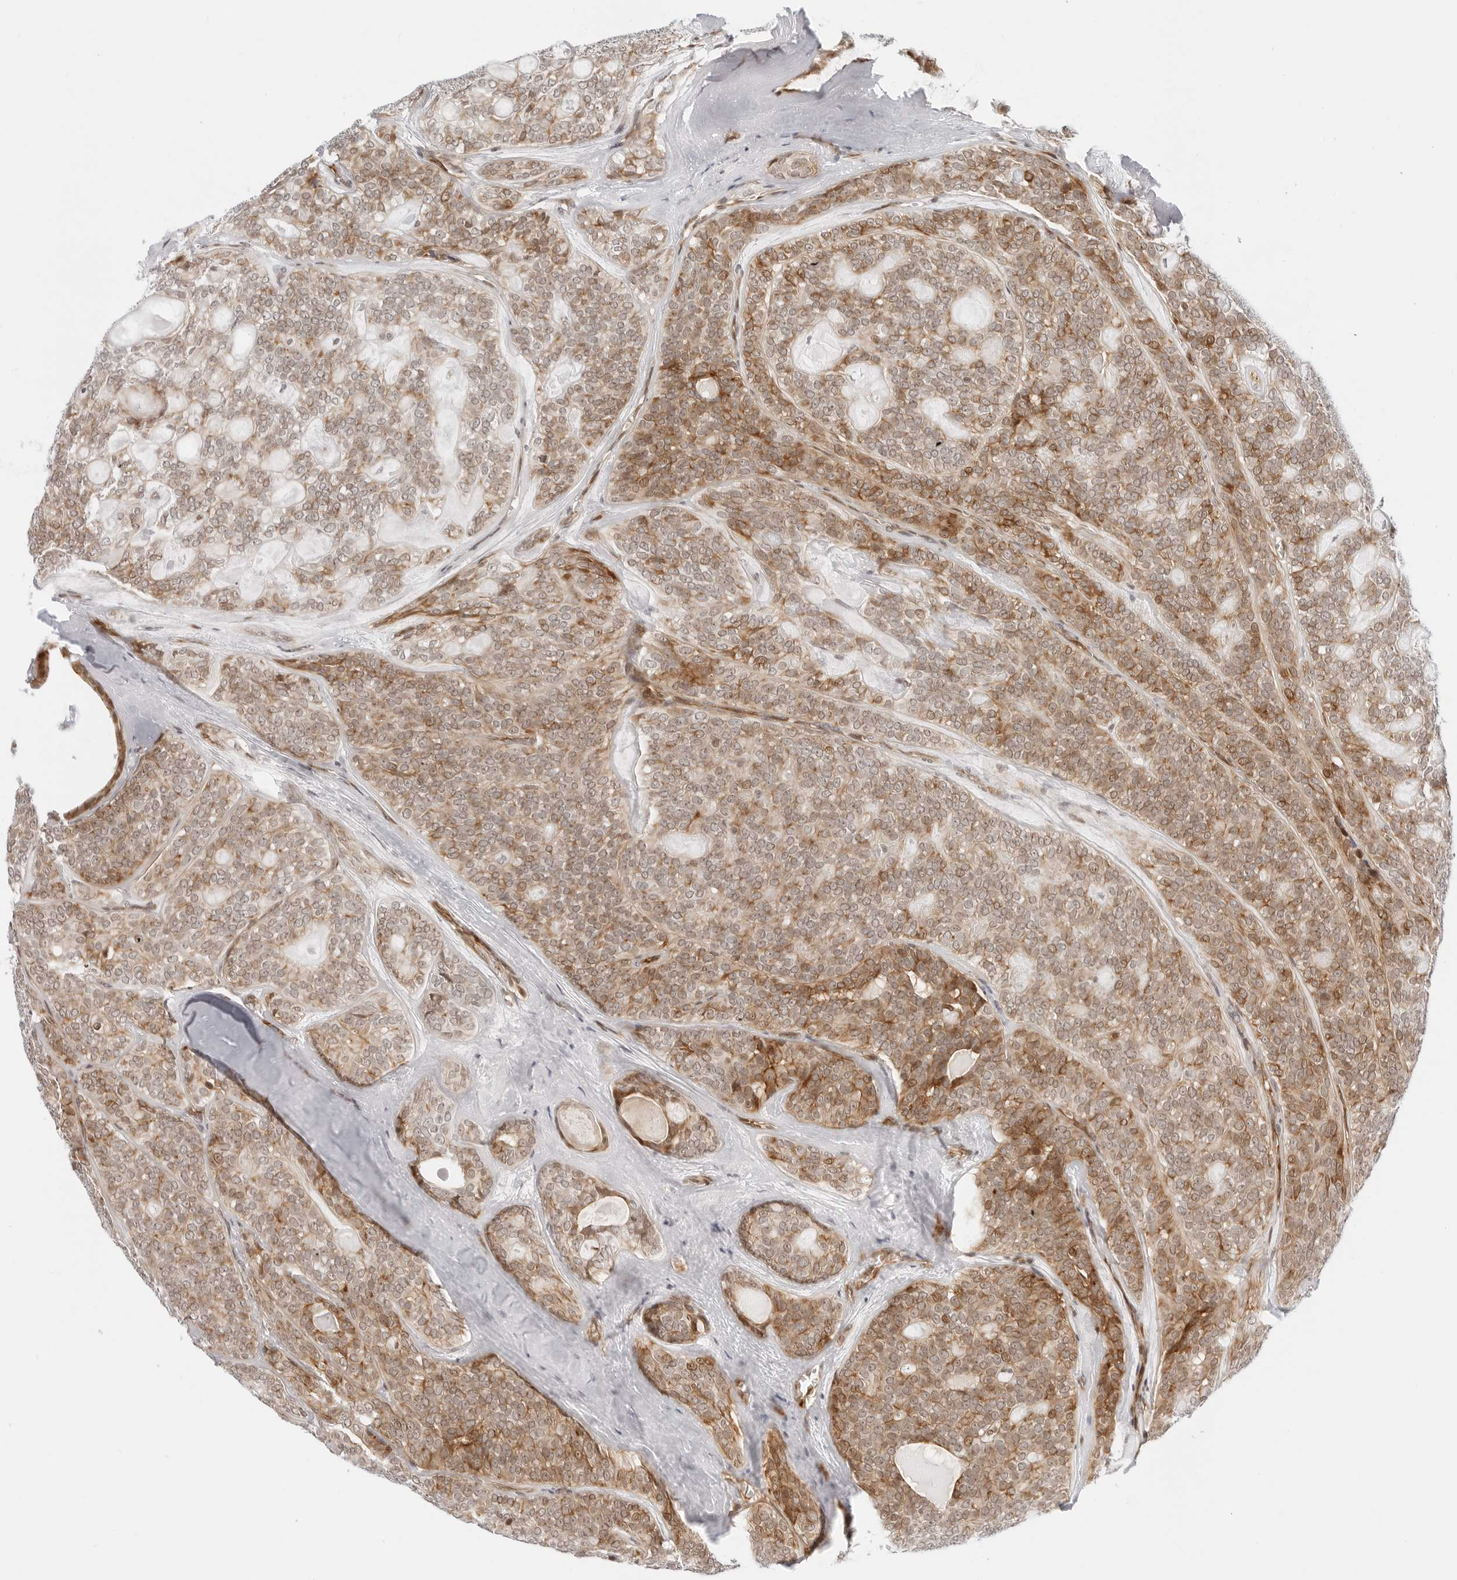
{"staining": {"intensity": "moderate", "quantity": "25%-75%", "location": "cytoplasmic/membranous,nuclear"}, "tissue": "head and neck cancer", "cell_type": "Tumor cells", "image_type": "cancer", "snomed": [{"axis": "morphology", "description": "Adenocarcinoma, NOS"}, {"axis": "topography", "description": "Head-Neck"}], "caption": "Immunohistochemistry (IHC) staining of adenocarcinoma (head and neck), which demonstrates medium levels of moderate cytoplasmic/membranous and nuclear staining in approximately 25%-75% of tumor cells indicating moderate cytoplasmic/membranous and nuclear protein expression. The staining was performed using DAB (brown) for protein detection and nuclei were counterstained in hematoxylin (blue).", "gene": "ZNF613", "patient": {"sex": "male", "age": 66}}